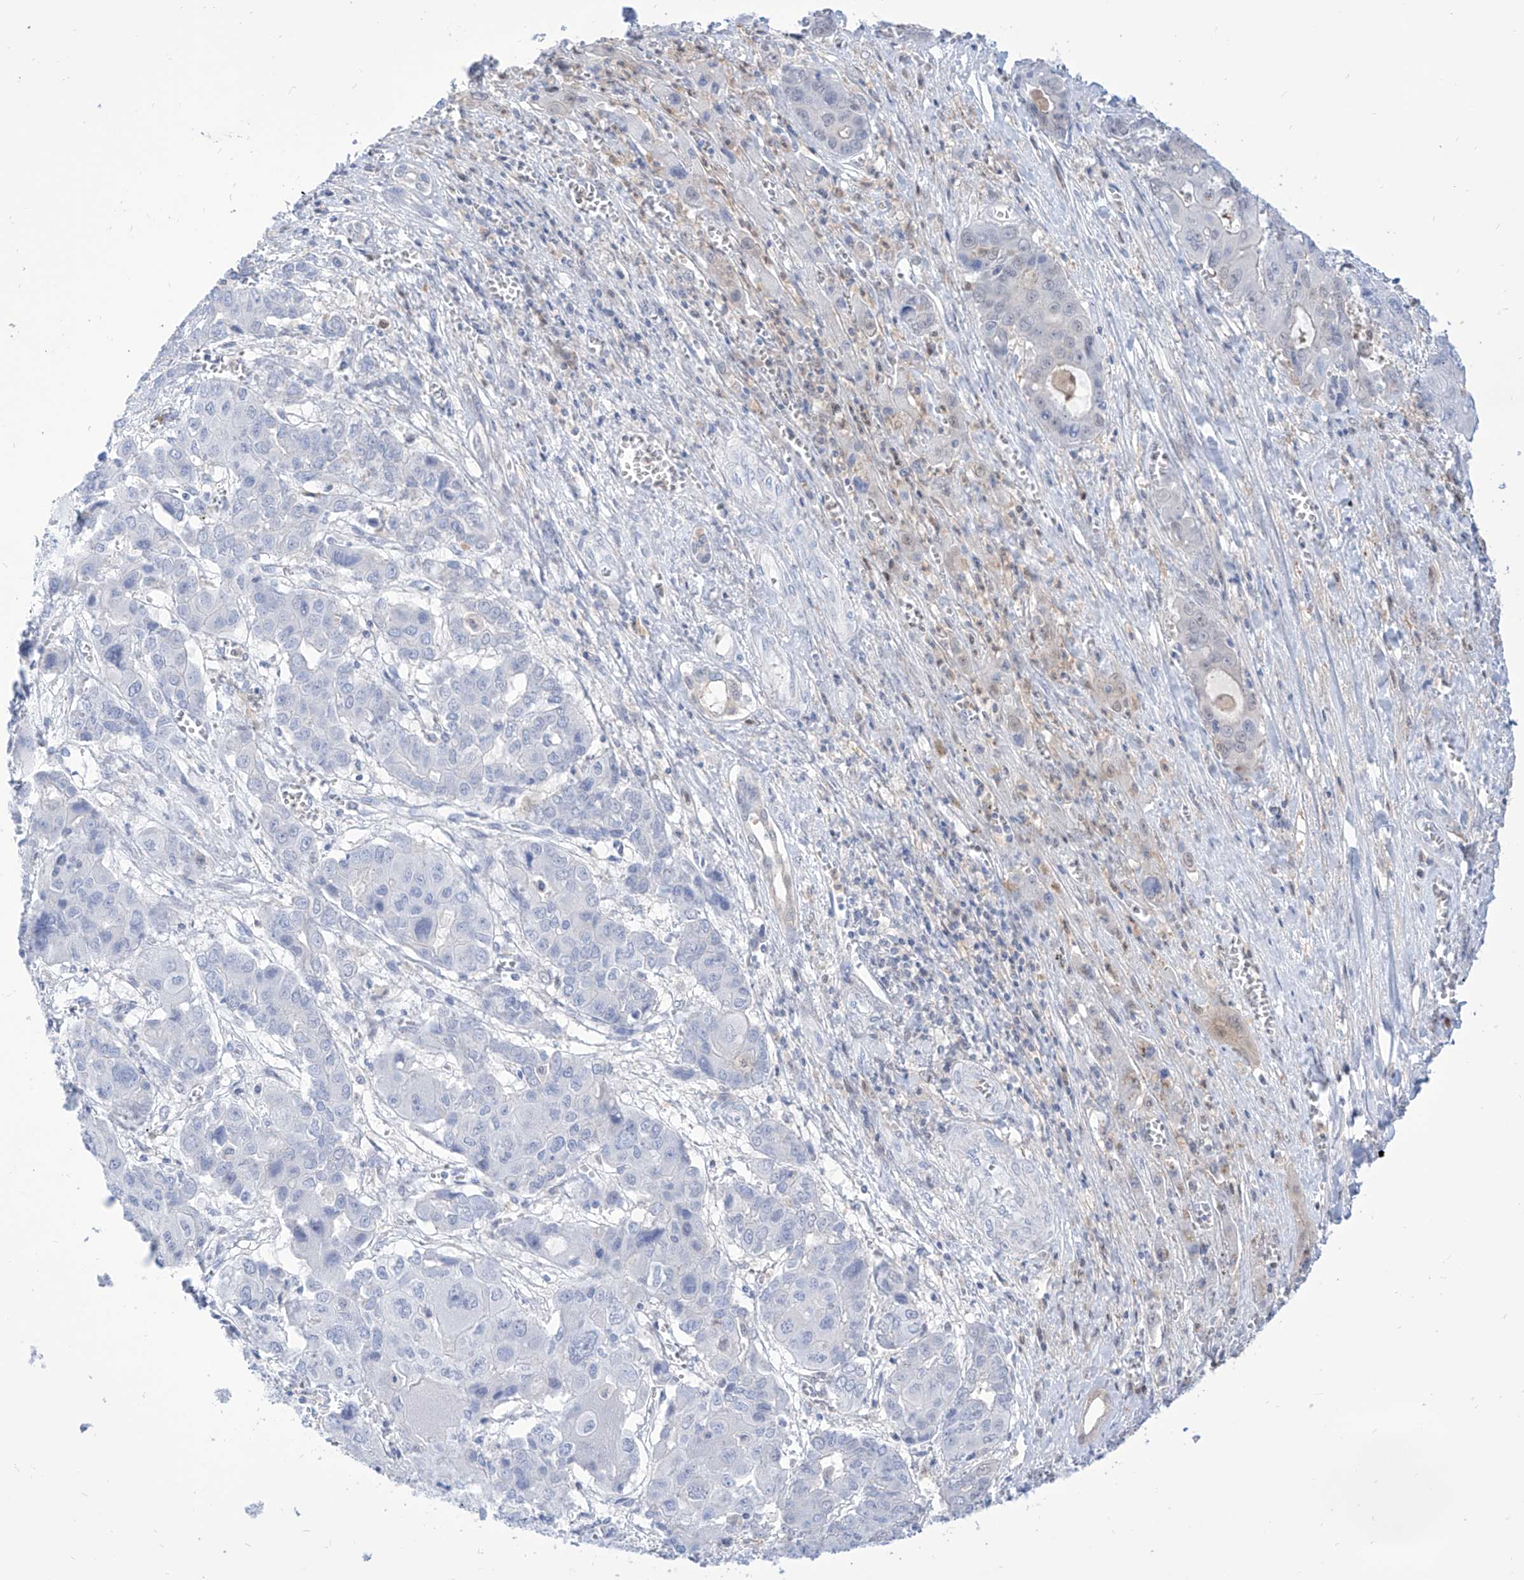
{"staining": {"intensity": "negative", "quantity": "none", "location": "none"}, "tissue": "liver cancer", "cell_type": "Tumor cells", "image_type": "cancer", "snomed": [{"axis": "morphology", "description": "Cholangiocarcinoma"}, {"axis": "topography", "description": "Liver"}], "caption": "Immunohistochemistry (IHC) histopathology image of neoplastic tissue: liver cholangiocarcinoma stained with DAB (3,3'-diaminobenzidine) exhibits no significant protein expression in tumor cells.", "gene": "PDXK", "patient": {"sex": "male", "age": 67}}